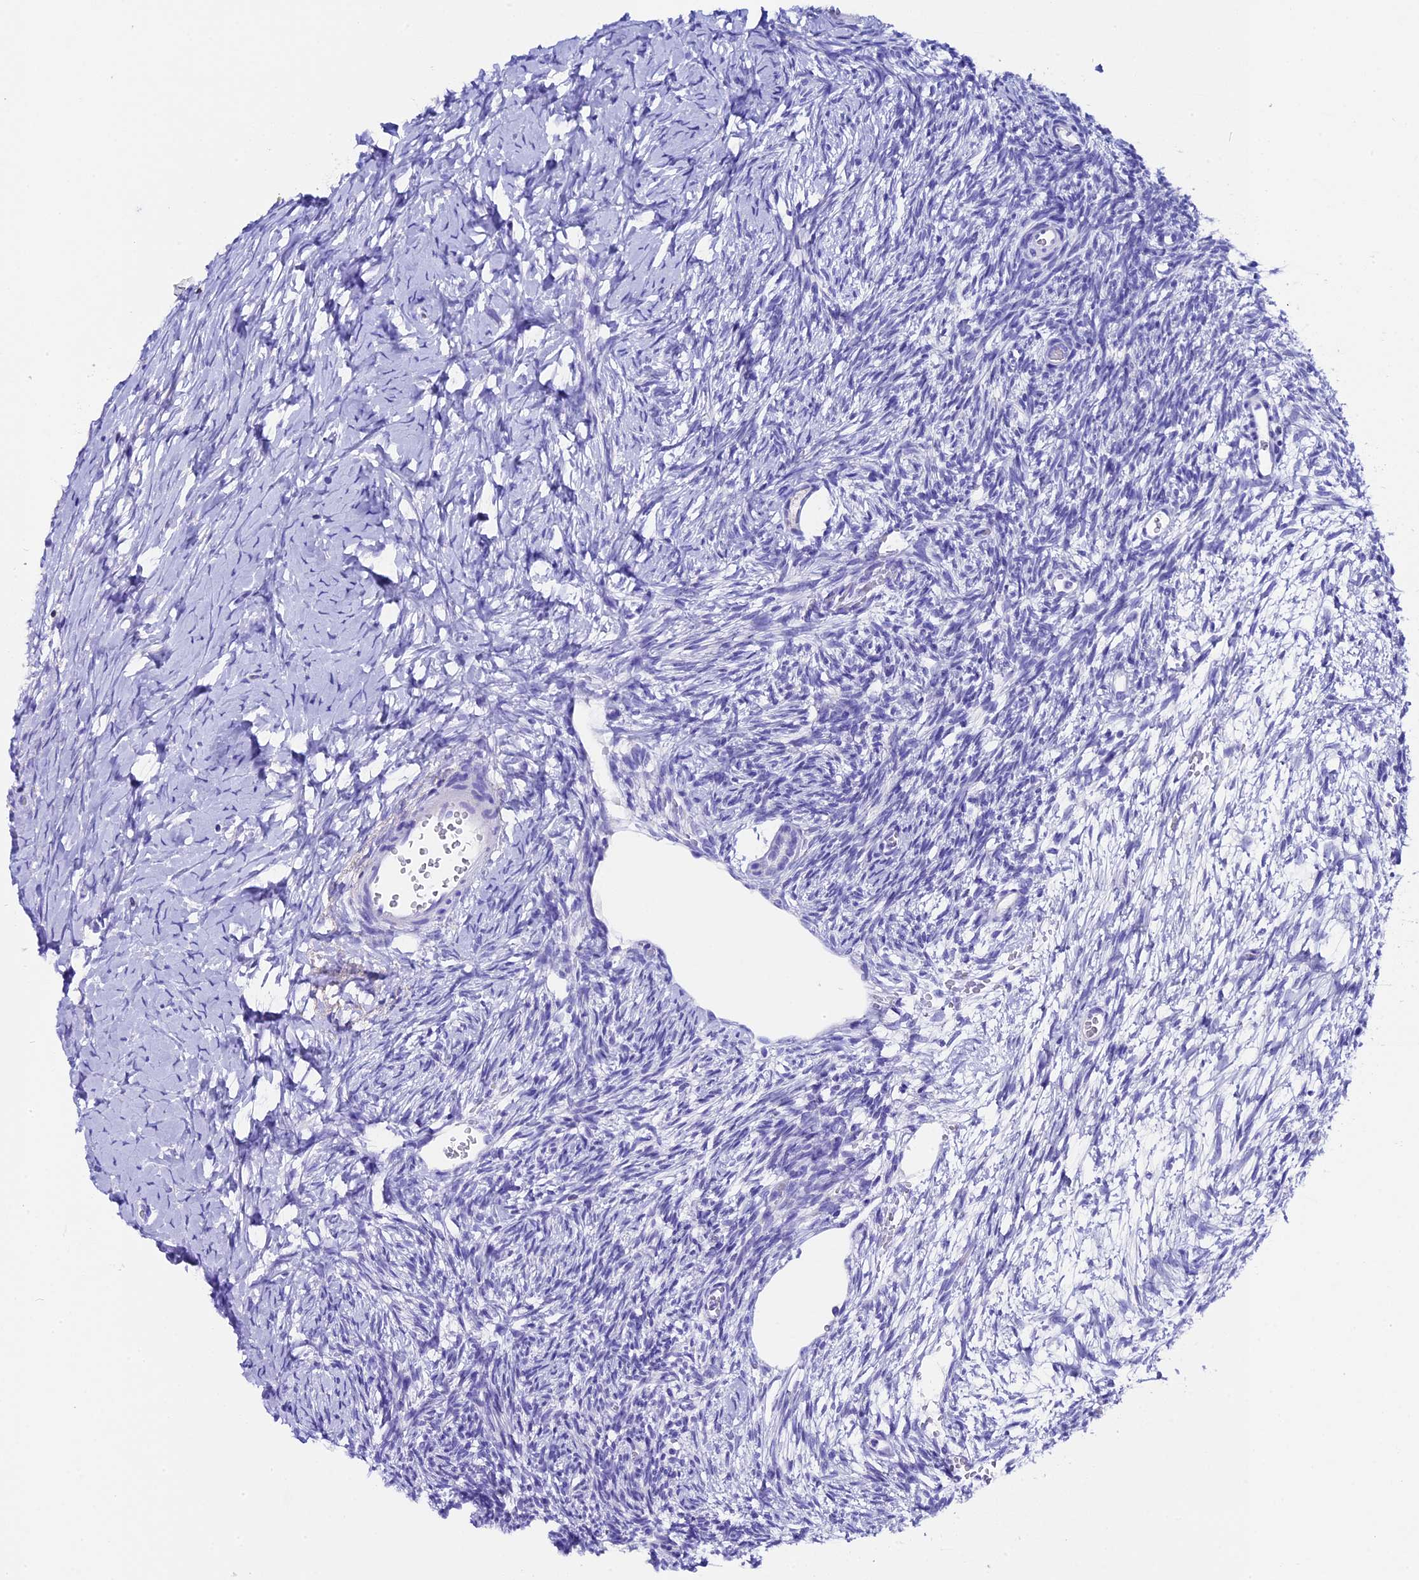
{"staining": {"intensity": "negative", "quantity": "none", "location": "none"}, "tissue": "ovary", "cell_type": "Ovarian stroma cells", "image_type": "normal", "snomed": [{"axis": "morphology", "description": "Normal tissue, NOS"}, {"axis": "topography", "description": "Ovary"}], "caption": "The micrograph demonstrates no significant positivity in ovarian stroma cells of ovary.", "gene": "FKBP11", "patient": {"sex": "female", "age": 39}}